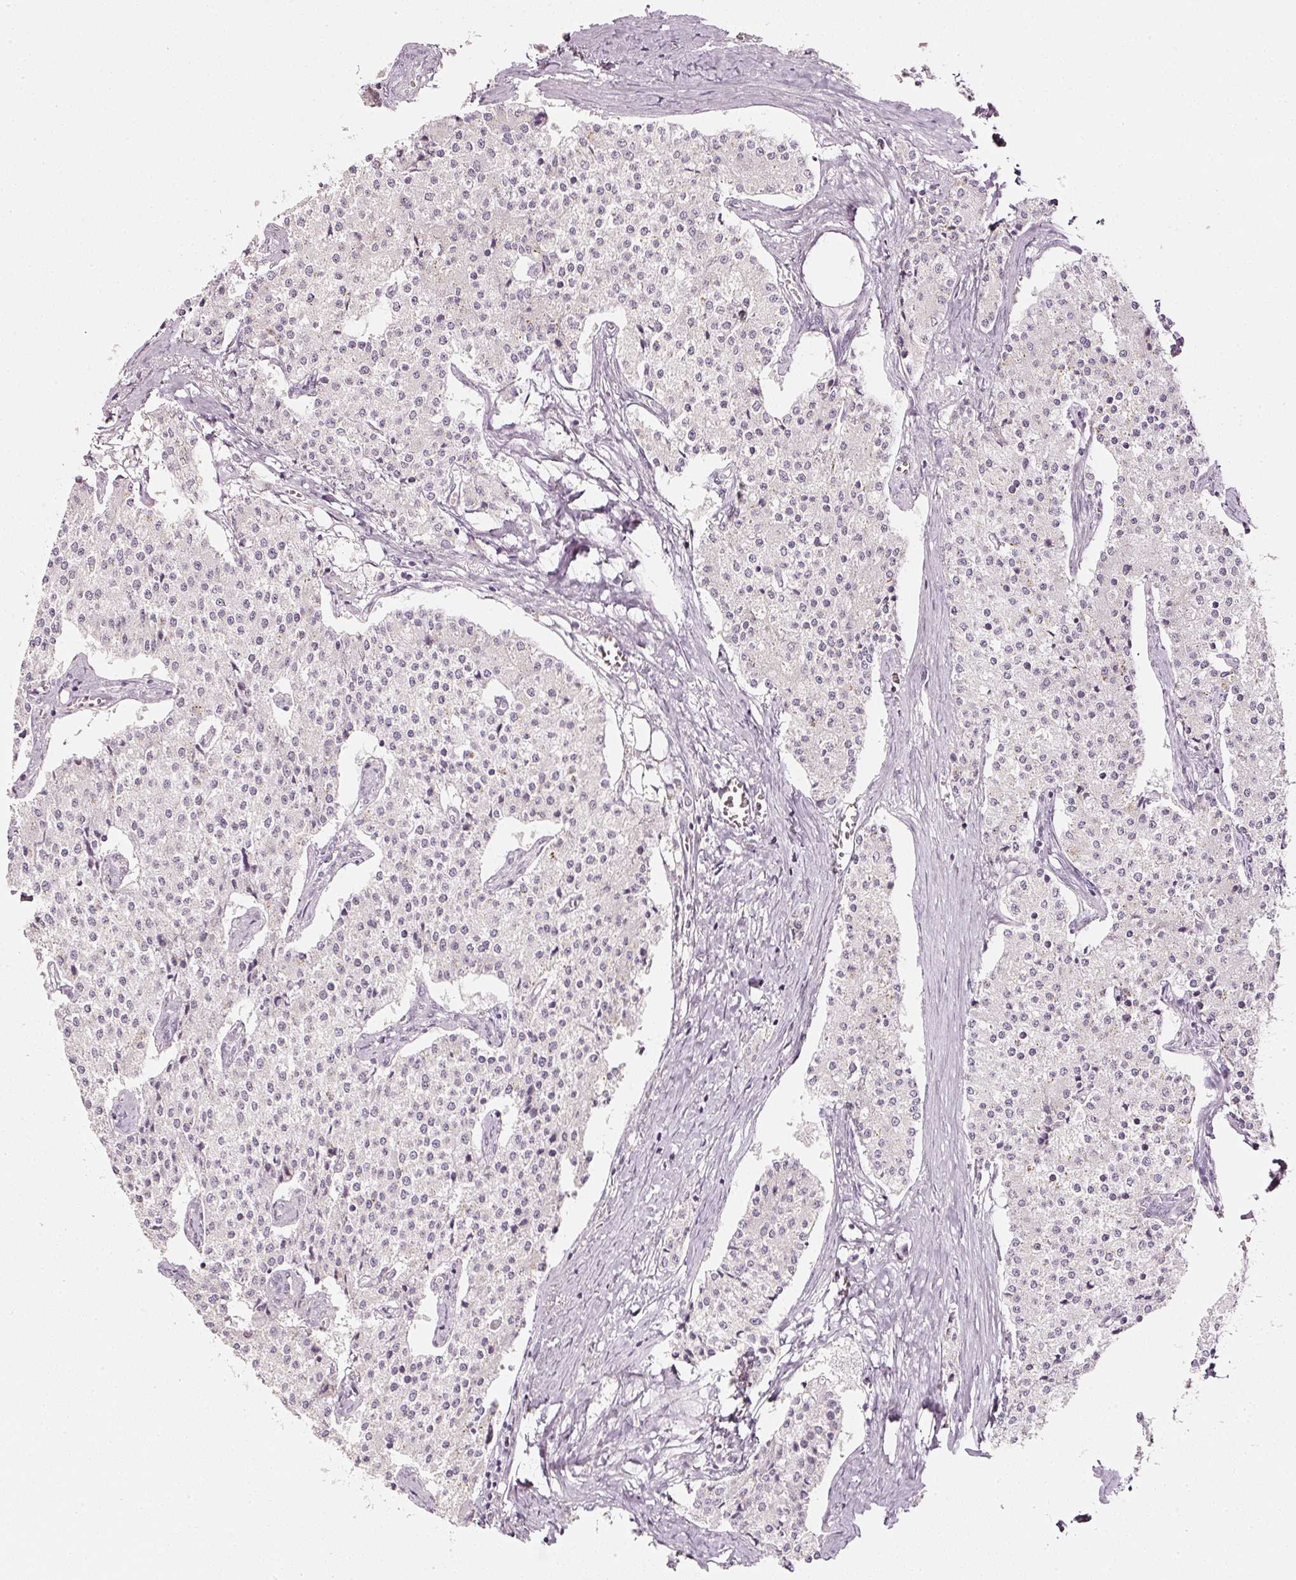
{"staining": {"intensity": "negative", "quantity": "none", "location": "none"}, "tissue": "carcinoid", "cell_type": "Tumor cells", "image_type": "cancer", "snomed": [{"axis": "morphology", "description": "Carcinoid, malignant, NOS"}, {"axis": "topography", "description": "Colon"}], "caption": "DAB immunohistochemical staining of human carcinoid displays no significant staining in tumor cells. (DAB (3,3'-diaminobenzidine) IHC, high magnification).", "gene": "SDF4", "patient": {"sex": "female", "age": 52}}